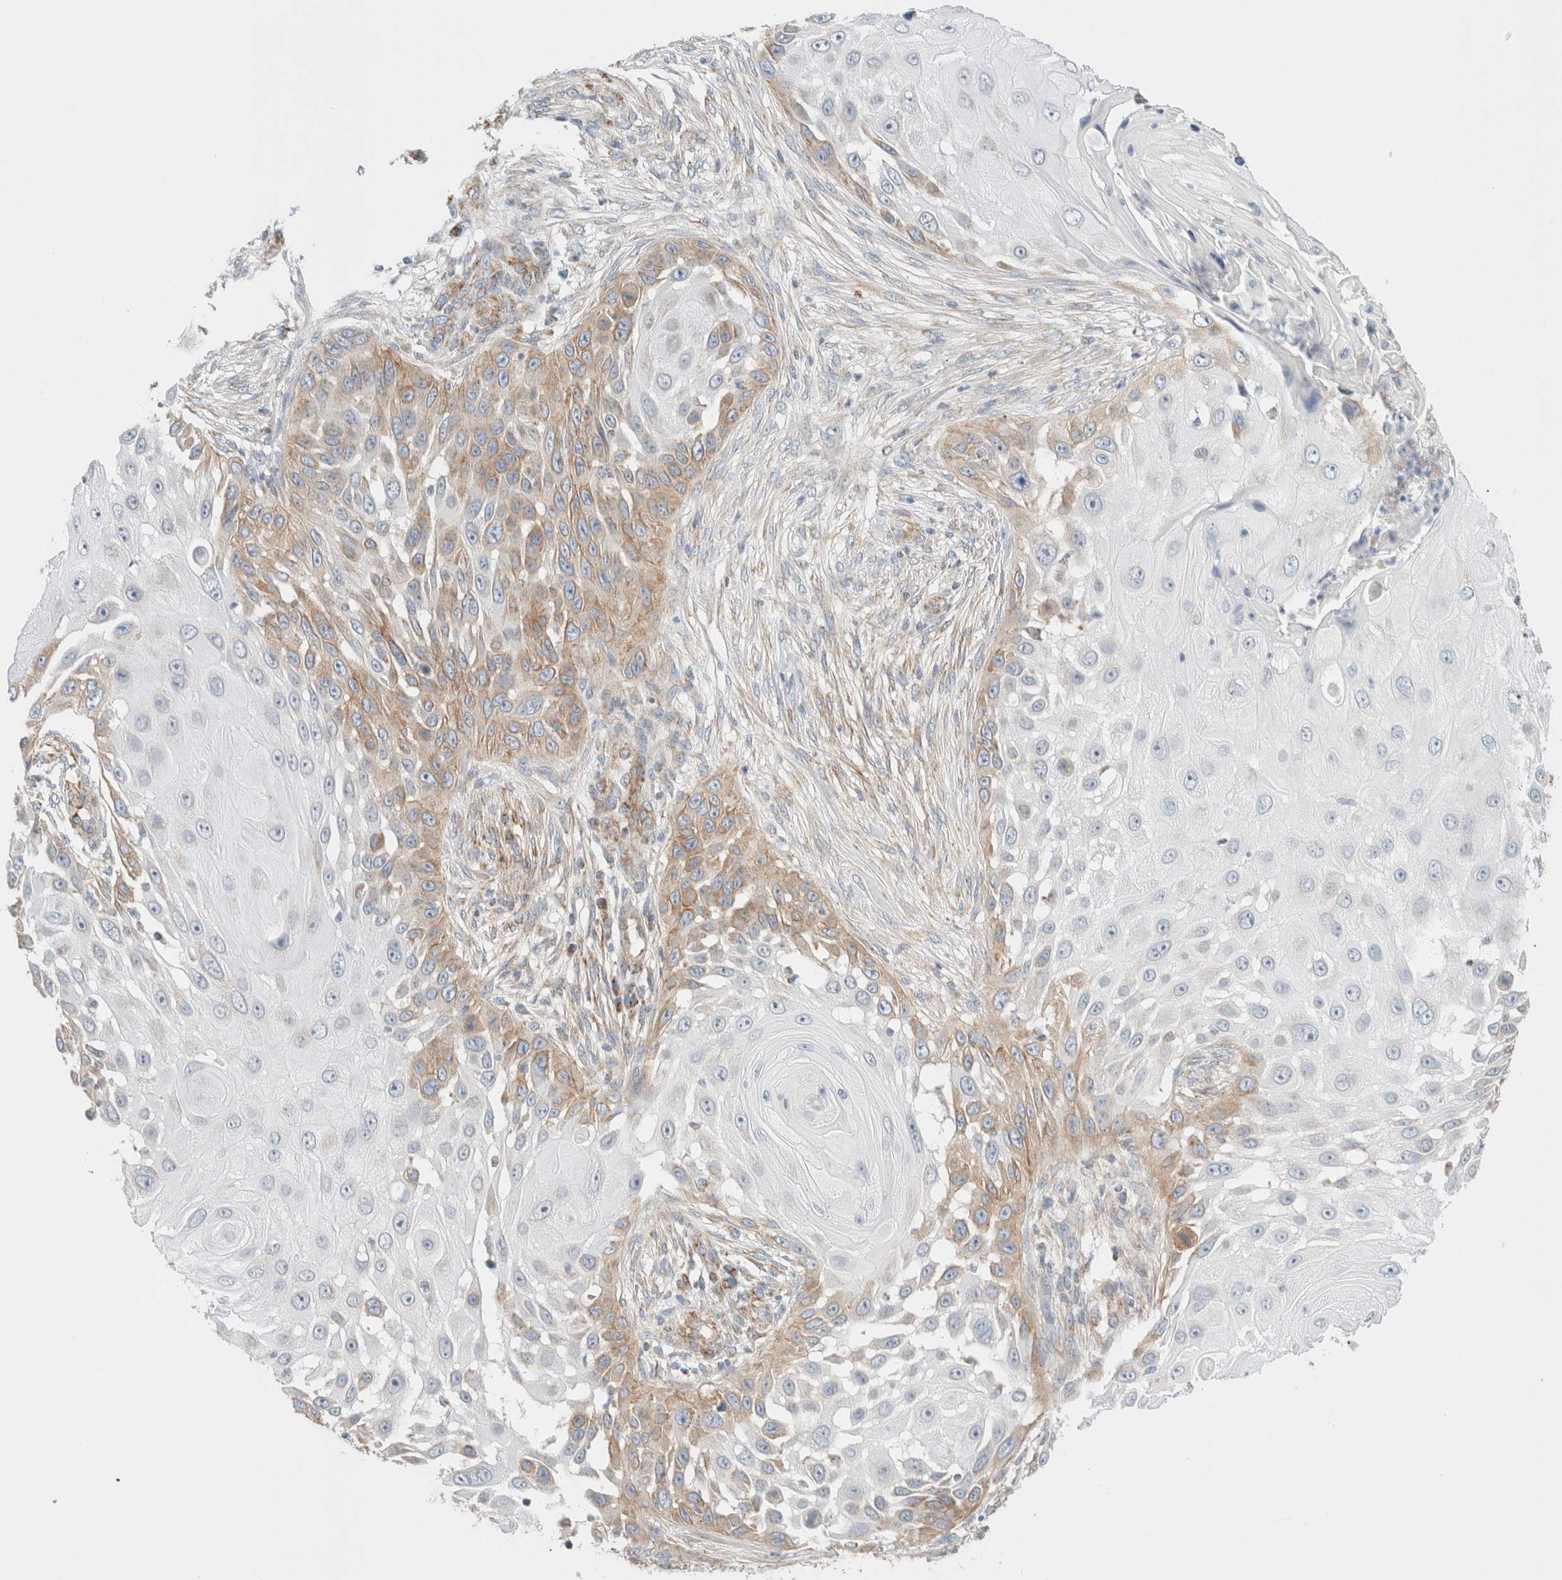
{"staining": {"intensity": "weak", "quantity": "<25%", "location": "cytoplasmic/membranous"}, "tissue": "skin cancer", "cell_type": "Tumor cells", "image_type": "cancer", "snomed": [{"axis": "morphology", "description": "Squamous cell carcinoma, NOS"}, {"axis": "topography", "description": "Skin"}], "caption": "A high-resolution photomicrograph shows IHC staining of skin squamous cell carcinoma, which exhibits no significant expression in tumor cells.", "gene": "MRM3", "patient": {"sex": "female", "age": 44}}